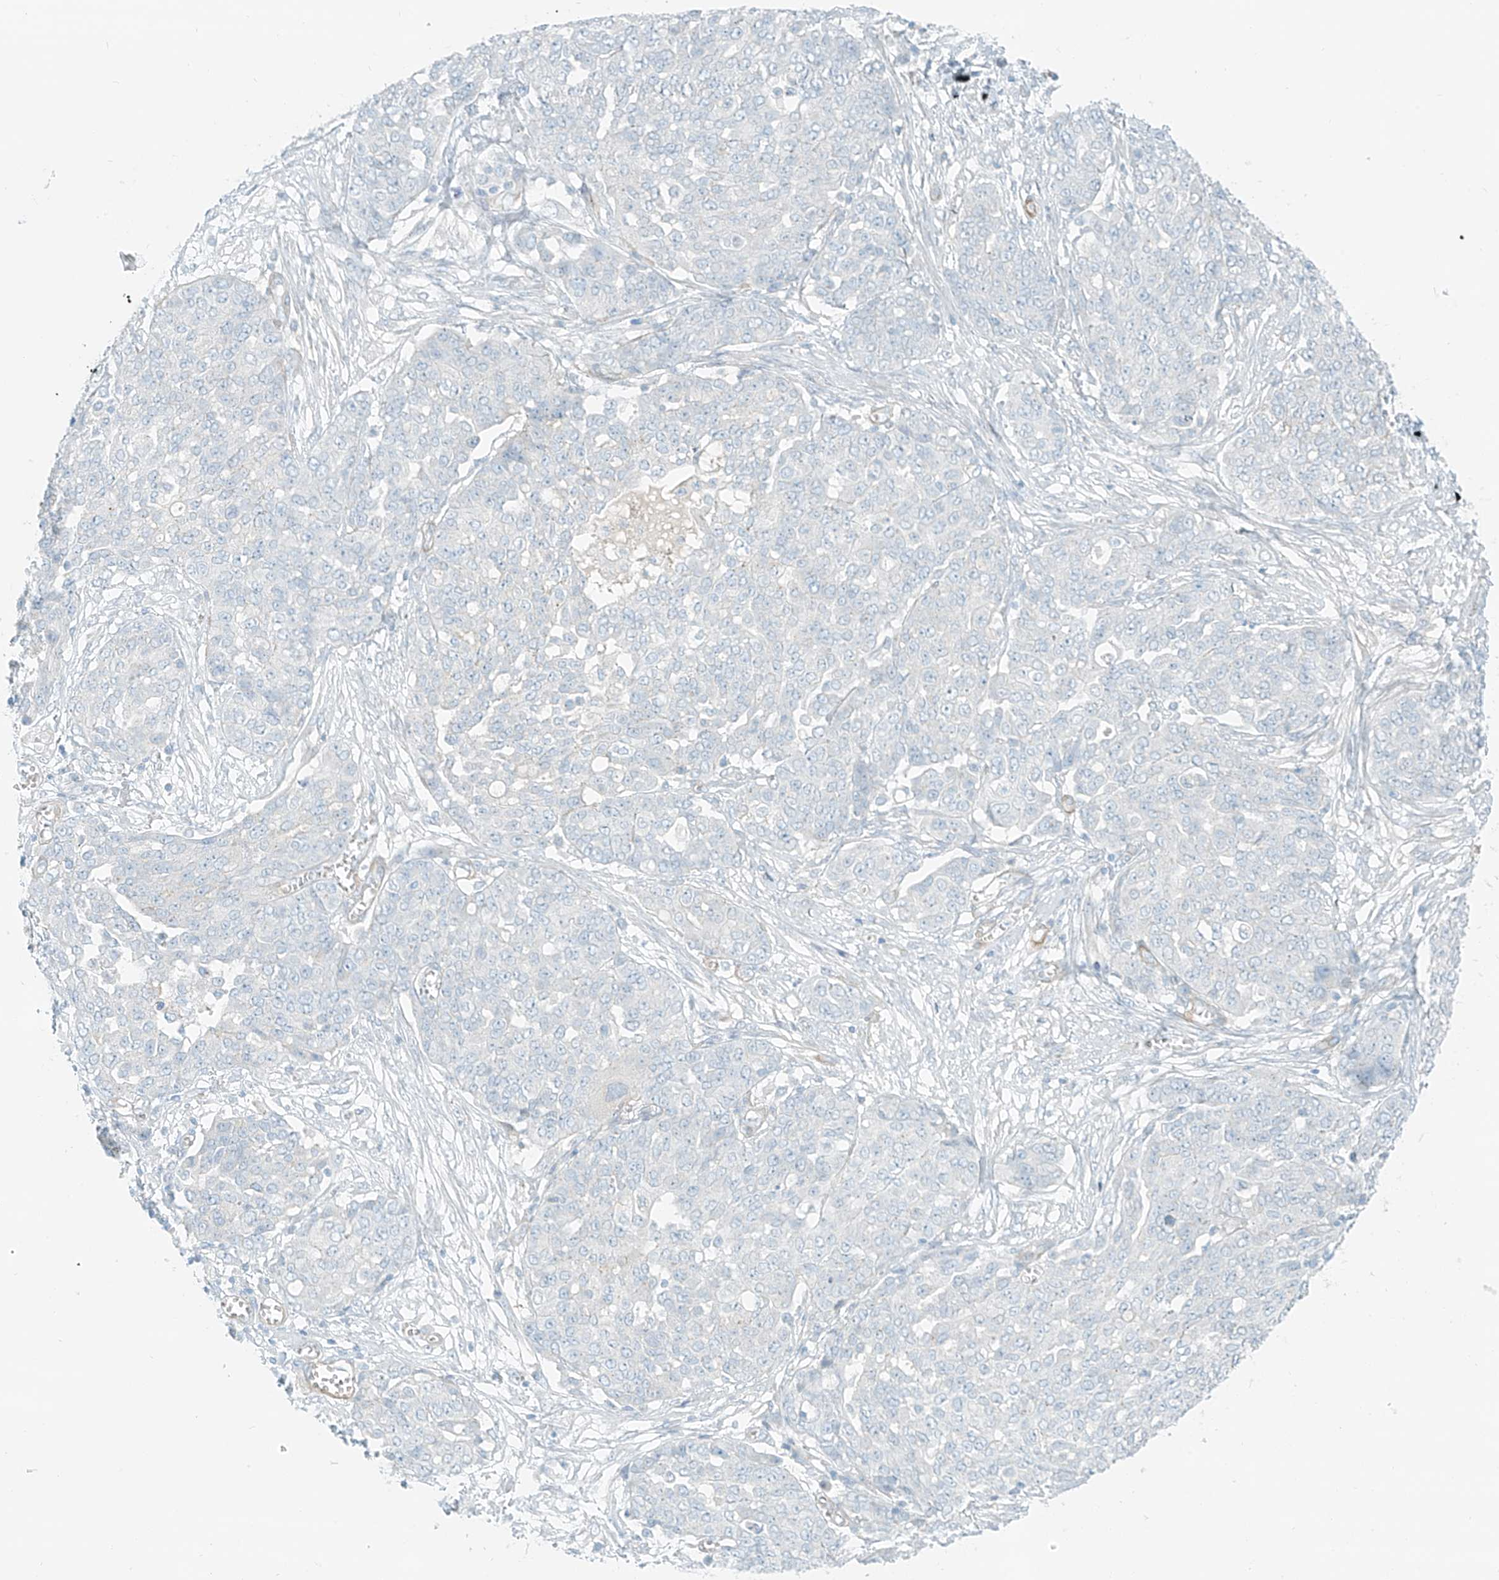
{"staining": {"intensity": "negative", "quantity": "none", "location": "none"}, "tissue": "ovarian cancer", "cell_type": "Tumor cells", "image_type": "cancer", "snomed": [{"axis": "morphology", "description": "Cystadenocarcinoma, serous, NOS"}, {"axis": "topography", "description": "Soft tissue"}, {"axis": "topography", "description": "Ovary"}], "caption": "Immunohistochemical staining of ovarian serous cystadenocarcinoma shows no significant positivity in tumor cells.", "gene": "SMCP", "patient": {"sex": "female", "age": 57}}